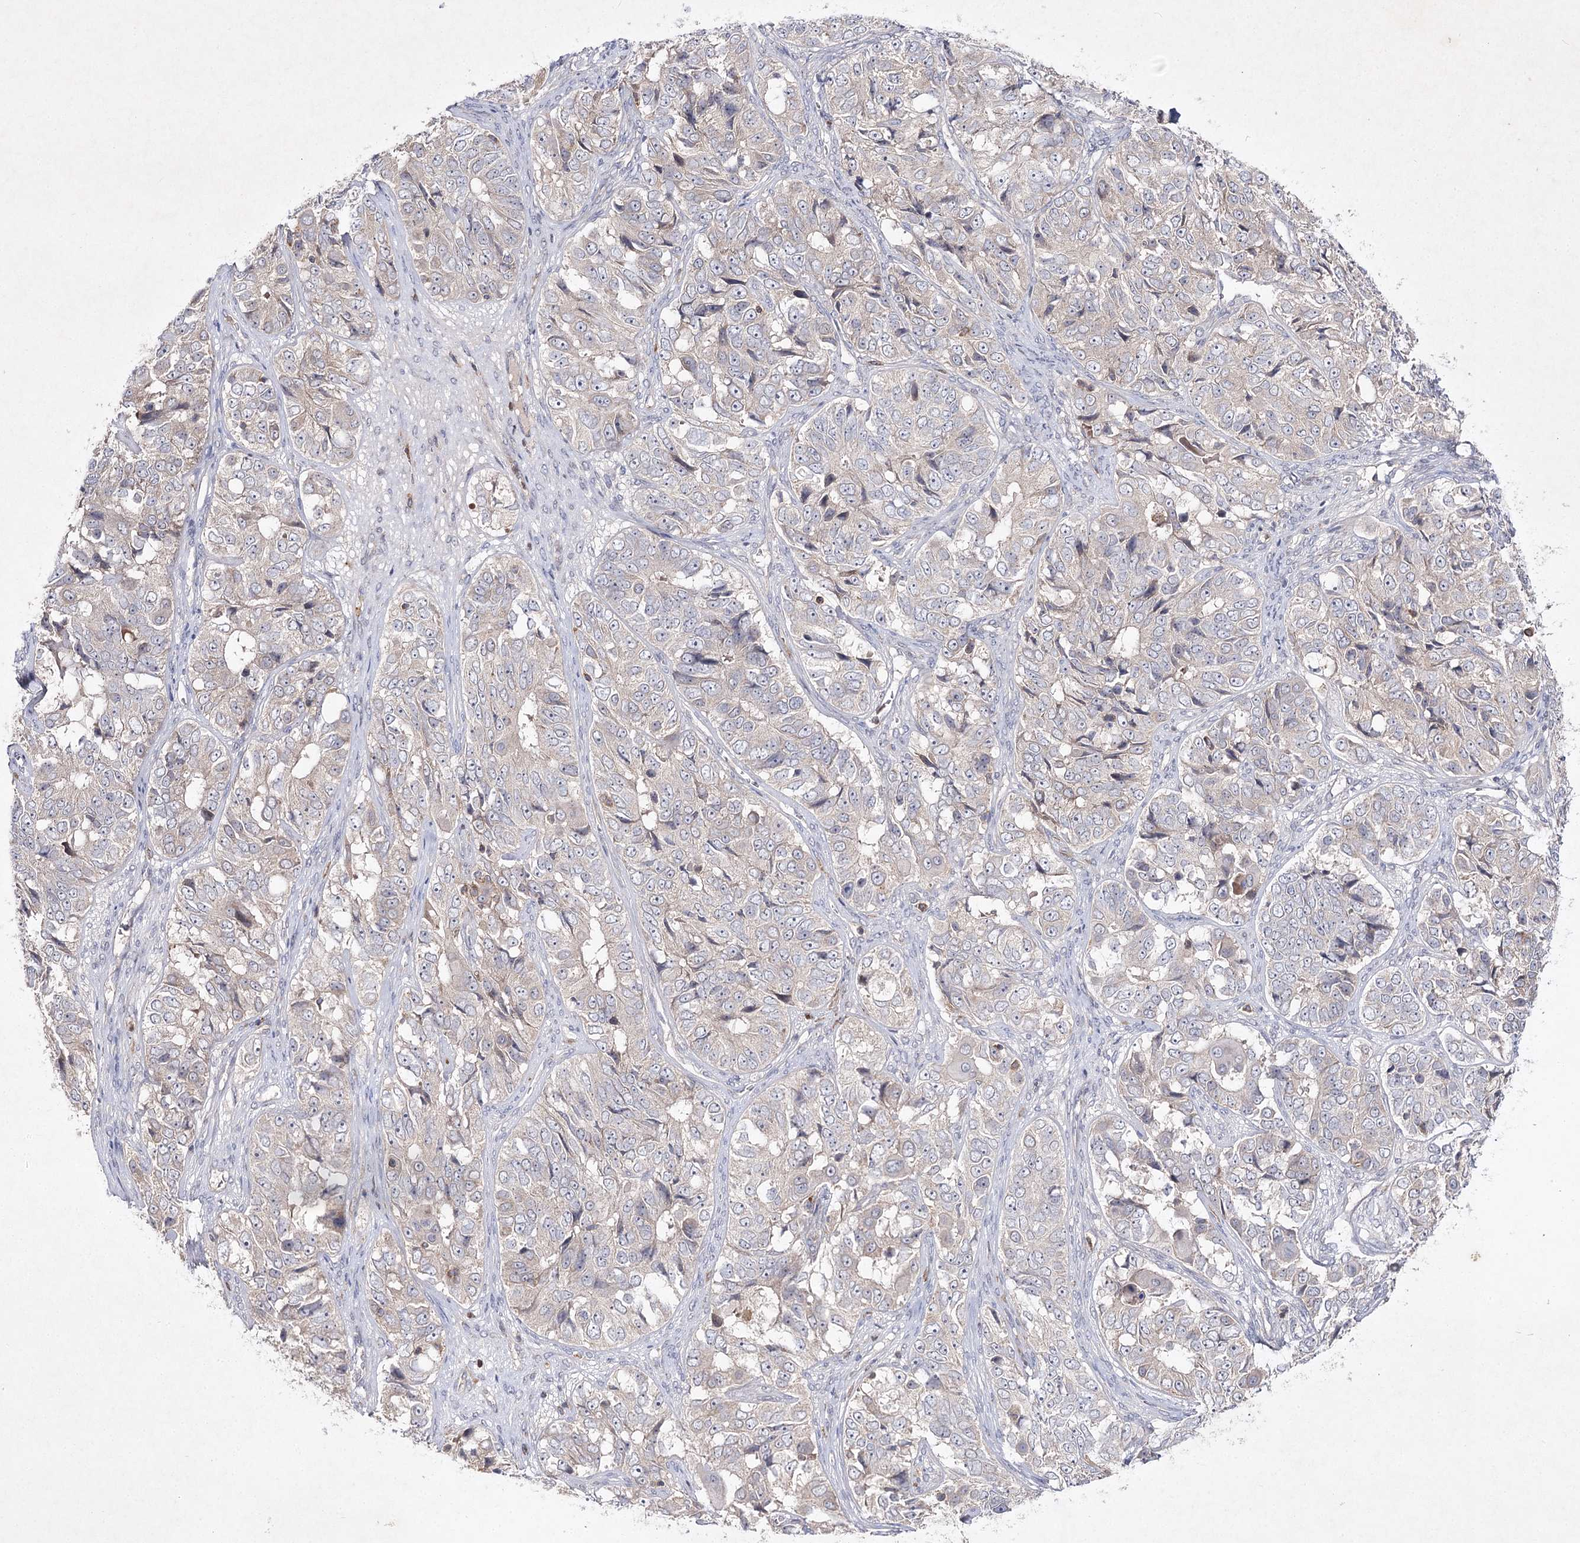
{"staining": {"intensity": "negative", "quantity": "none", "location": "none"}, "tissue": "ovarian cancer", "cell_type": "Tumor cells", "image_type": "cancer", "snomed": [{"axis": "morphology", "description": "Carcinoma, endometroid"}, {"axis": "topography", "description": "Ovary"}], "caption": "IHC histopathology image of neoplastic tissue: ovarian cancer (endometroid carcinoma) stained with DAB demonstrates no significant protein expression in tumor cells.", "gene": "CIB2", "patient": {"sex": "female", "age": 51}}